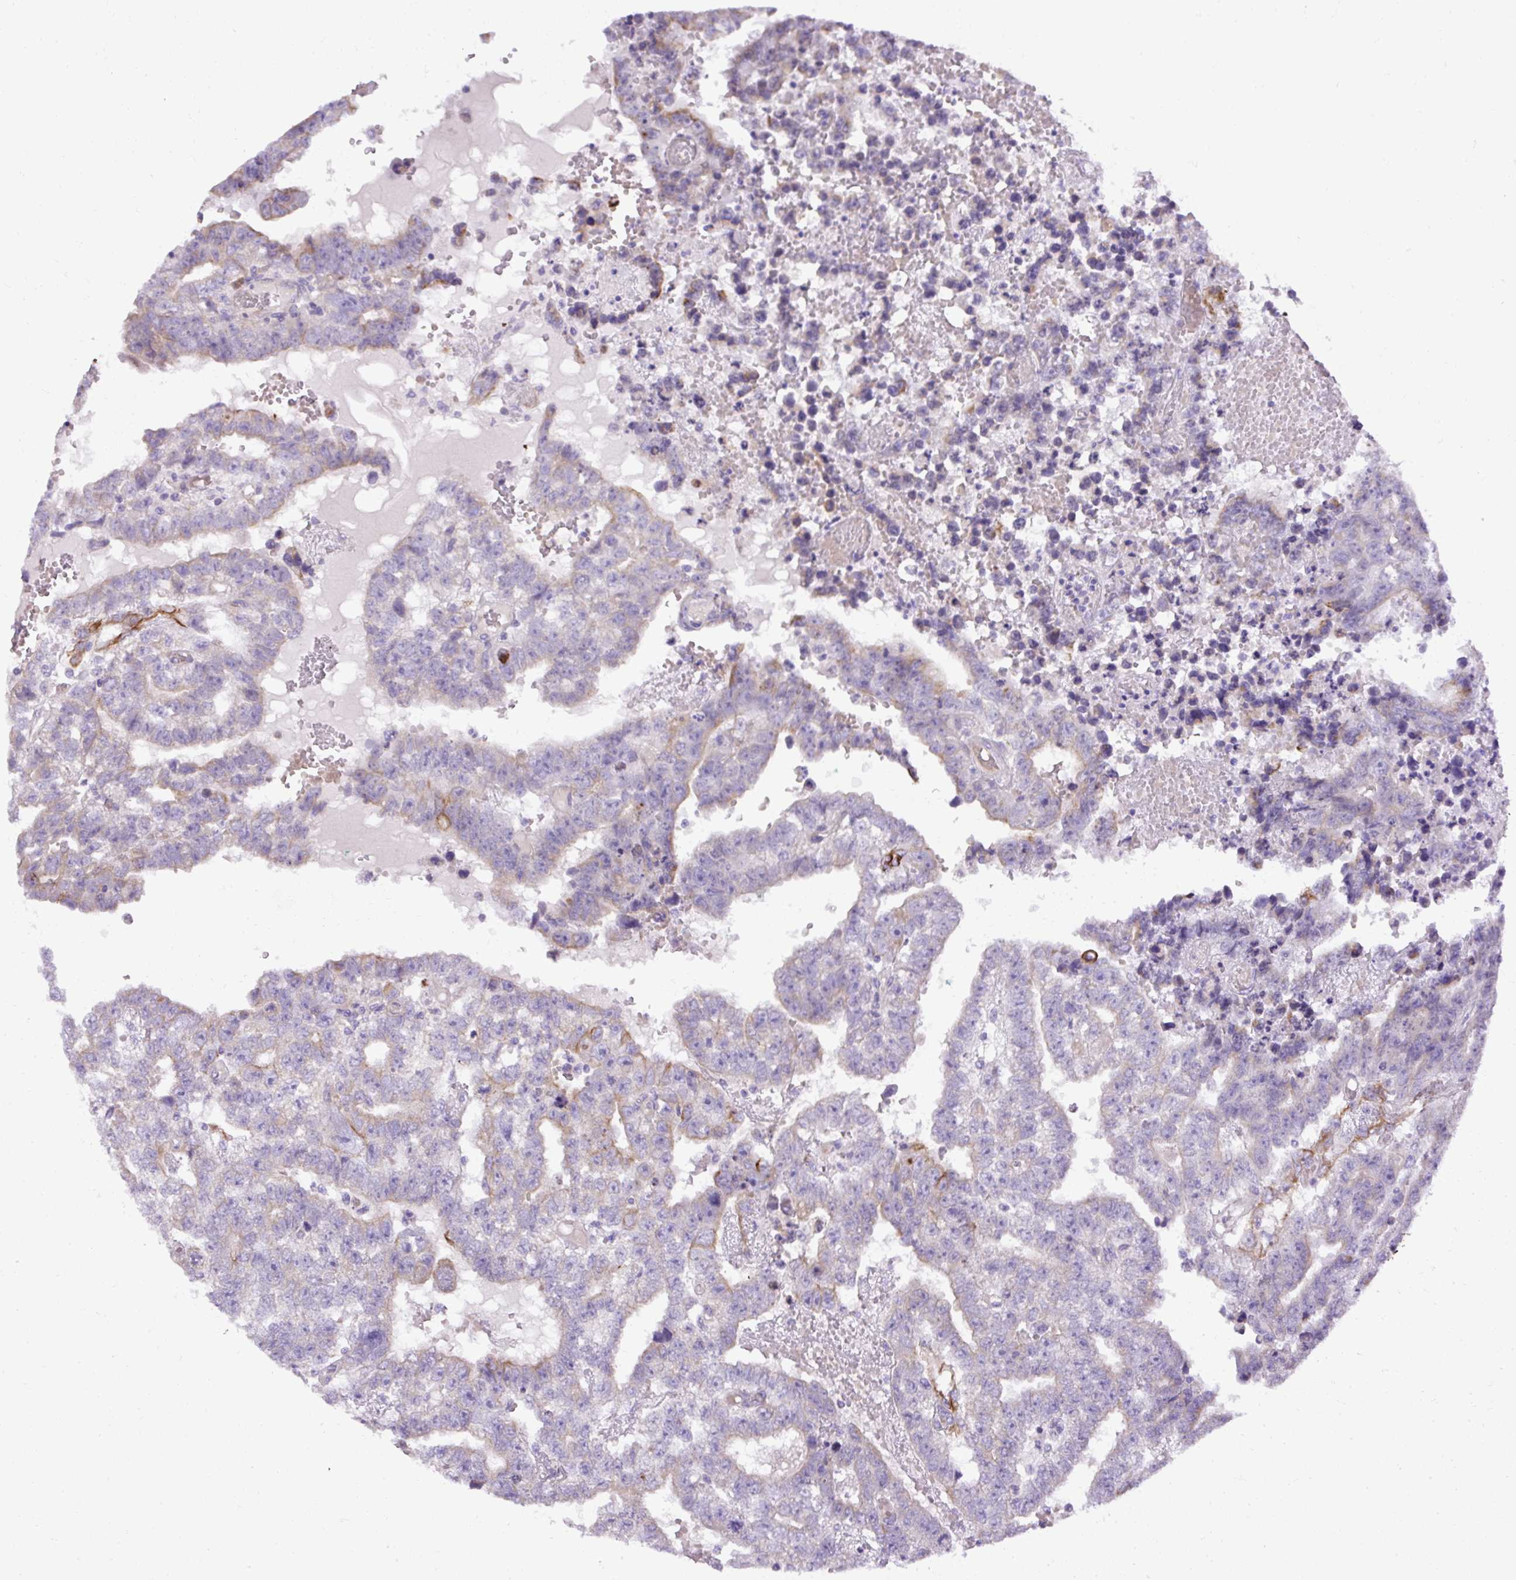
{"staining": {"intensity": "negative", "quantity": "none", "location": "none"}, "tissue": "testis cancer", "cell_type": "Tumor cells", "image_type": "cancer", "snomed": [{"axis": "morphology", "description": "Carcinoma, Embryonal, NOS"}, {"axis": "topography", "description": "Testis"}], "caption": "A high-resolution photomicrograph shows IHC staining of testis cancer, which shows no significant staining in tumor cells.", "gene": "FAM149A", "patient": {"sex": "male", "age": 25}}